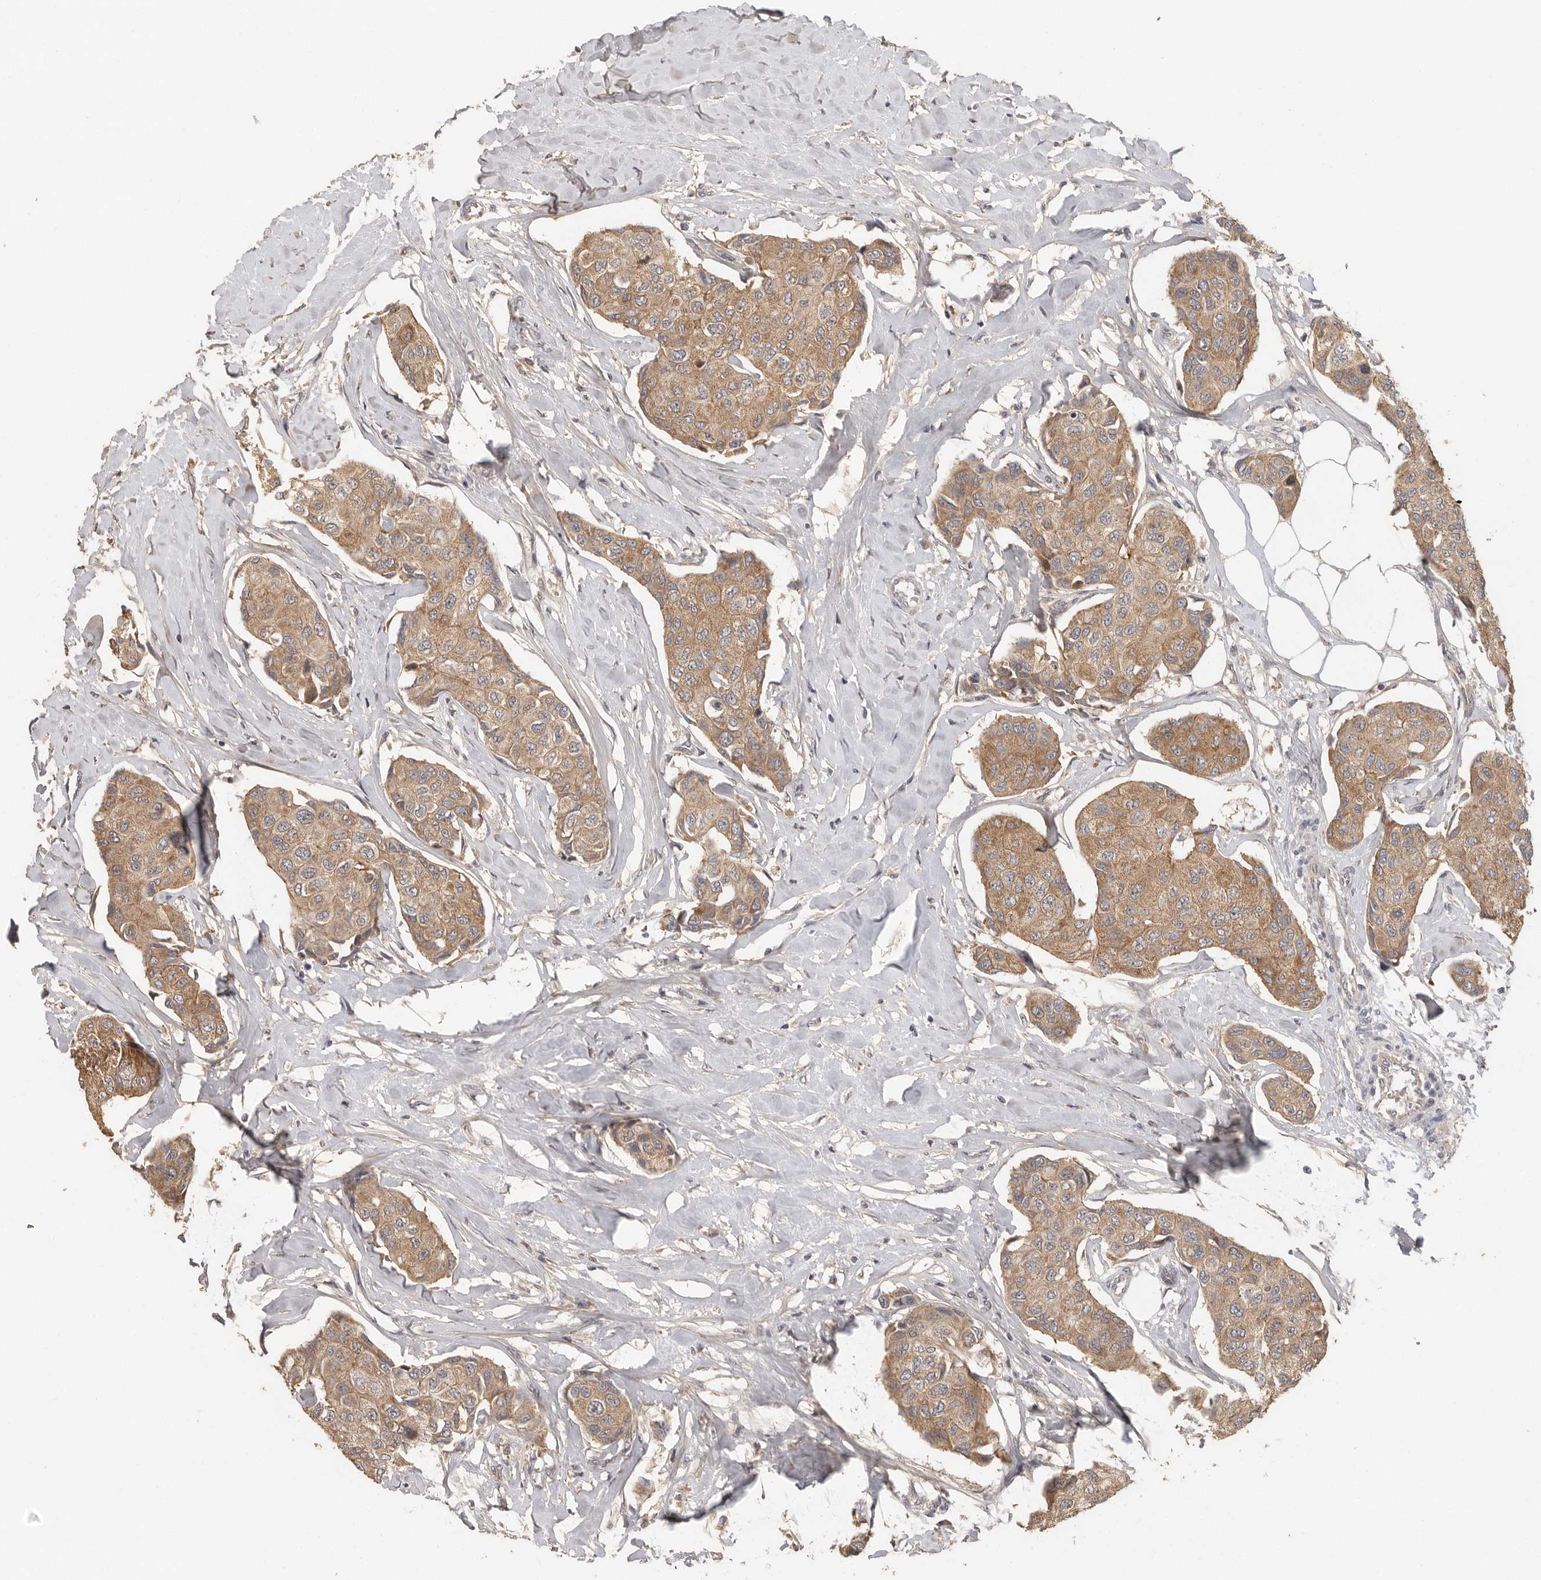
{"staining": {"intensity": "moderate", "quantity": ">75%", "location": "cytoplasmic/membranous"}, "tissue": "breast cancer", "cell_type": "Tumor cells", "image_type": "cancer", "snomed": [{"axis": "morphology", "description": "Duct carcinoma"}, {"axis": "topography", "description": "Breast"}], "caption": "Immunohistochemistry (IHC) staining of infiltrating ductal carcinoma (breast), which demonstrates medium levels of moderate cytoplasmic/membranous expression in about >75% of tumor cells indicating moderate cytoplasmic/membranous protein positivity. The staining was performed using DAB (3,3'-diaminobenzidine) (brown) for protein detection and nuclei were counterstained in hematoxylin (blue).", "gene": "BAIAP2", "patient": {"sex": "female", "age": 80}}